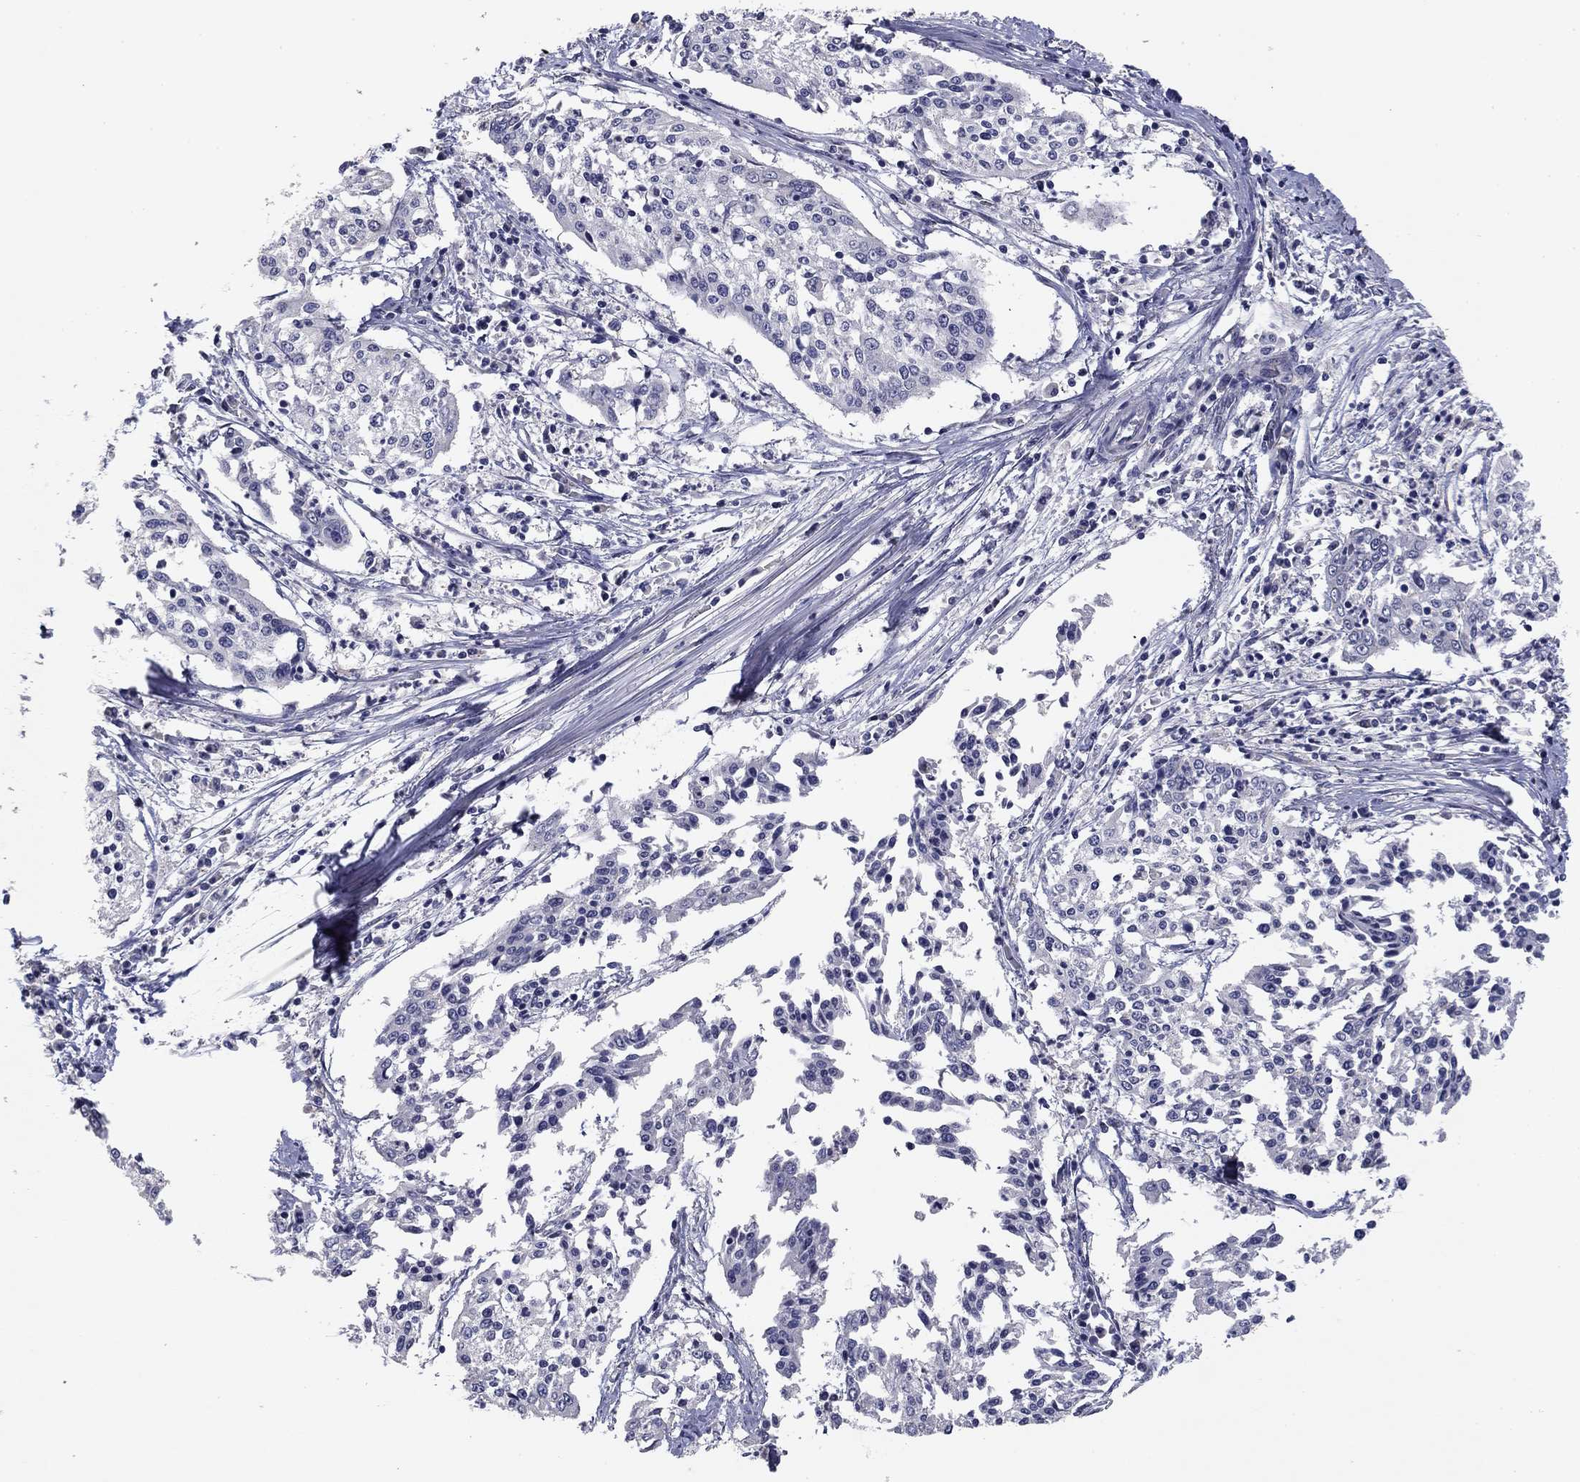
{"staining": {"intensity": "negative", "quantity": "none", "location": "none"}, "tissue": "cervical cancer", "cell_type": "Tumor cells", "image_type": "cancer", "snomed": [{"axis": "morphology", "description": "Squamous cell carcinoma, NOS"}, {"axis": "topography", "description": "Cervix"}], "caption": "IHC of human cervical squamous cell carcinoma reveals no expression in tumor cells.", "gene": "SEPTIN3", "patient": {"sex": "female", "age": 41}}